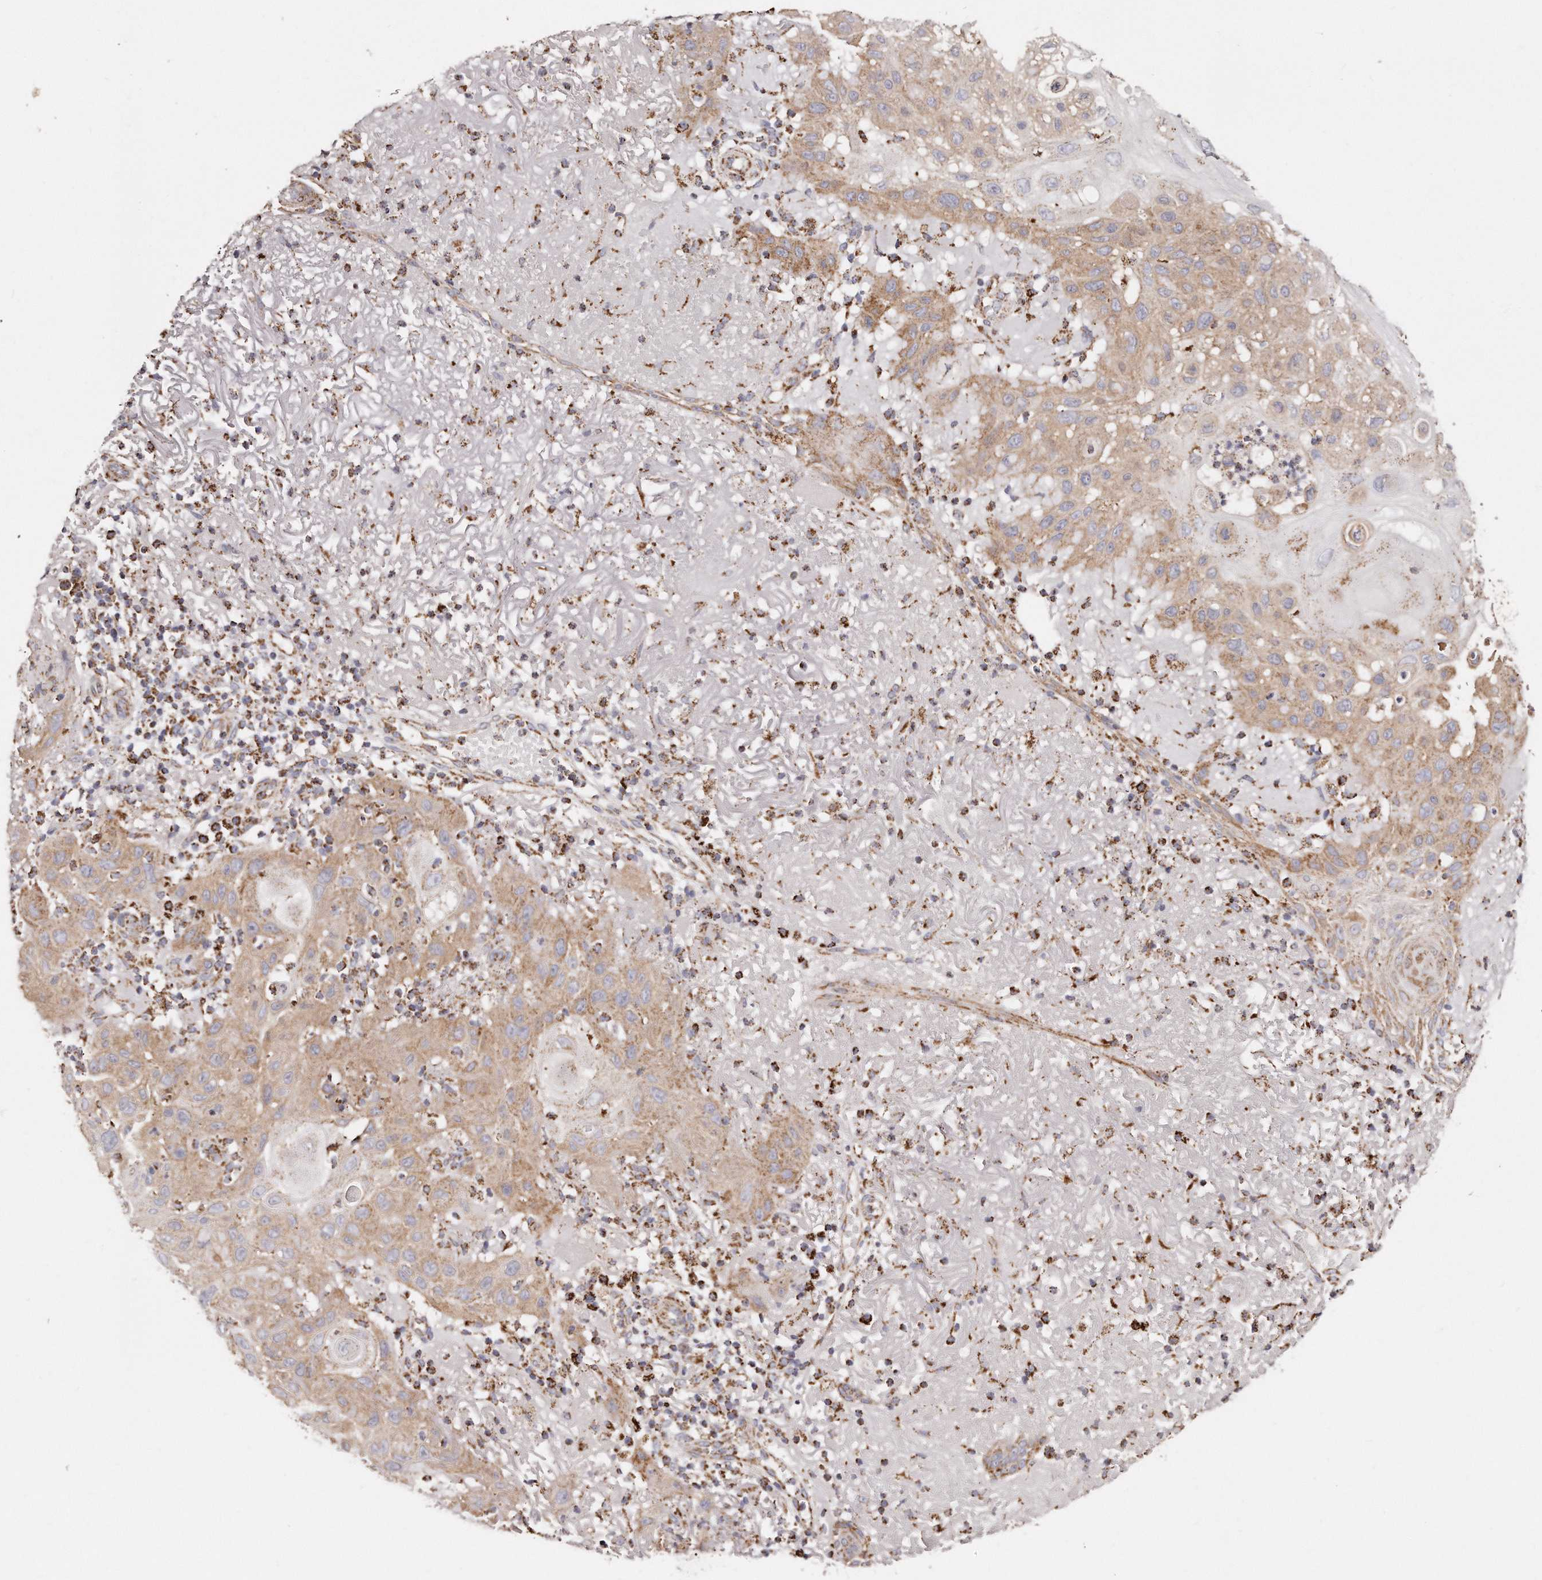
{"staining": {"intensity": "moderate", "quantity": ">75%", "location": "cytoplasmic/membranous"}, "tissue": "skin cancer", "cell_type": "Tumor cells", "image_type": "cancer", "snomed": [{"axis": "morphology", "description": "Normal tissue, NOS"}, {"axis": "morphology", "description": "Squamous cell carcinoma, NOS"}, {"axis": "topography", "description": "Skin"}], "caption": "Brown immunohistochemical staining in human skin cancer demonstrates moderate cytoplasmic/membranous staining in about >75% of tumor cells.", "gene": "RTKN", "patient": {"sex": "female", "age": 96}}